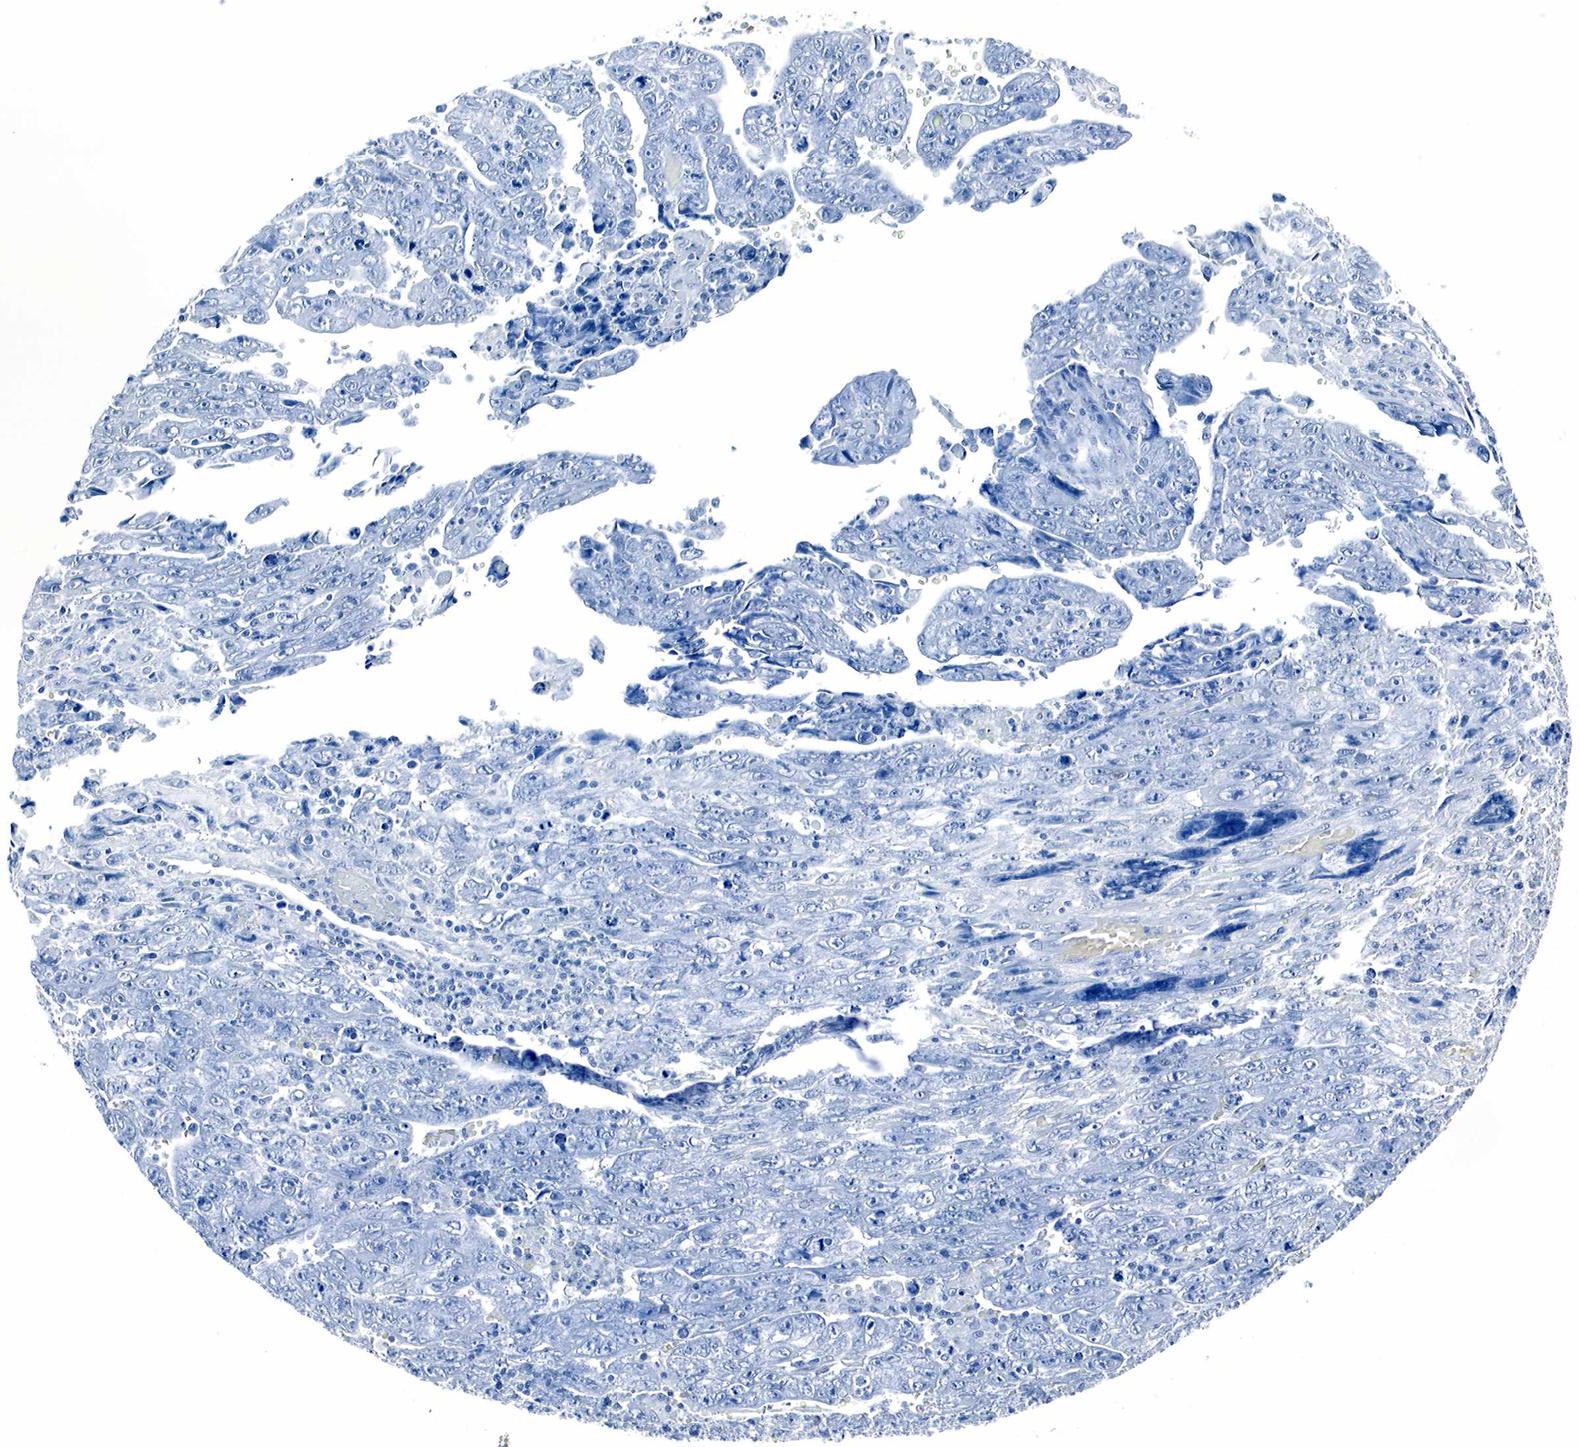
{"staining": {"intensity": "negative", "quantity": "none", "location": "none"}, "tissue": "testis cancer", "cell_type": "Tumor cells", "image_type": "cancer", "snomed": [{"axis": "morphology", "description": "Carcinoma, Embryonal, NOS"}, {"axis": "topography", "description": "Testis"}], "caption": "Immunohistochemistry histopathology image of human testis embryonal carcinoma stained for a protein (brown), which exhibits no staining in tumor cells.", "gene": "GAST", "patient": {"sex": "male", "age": 28}}